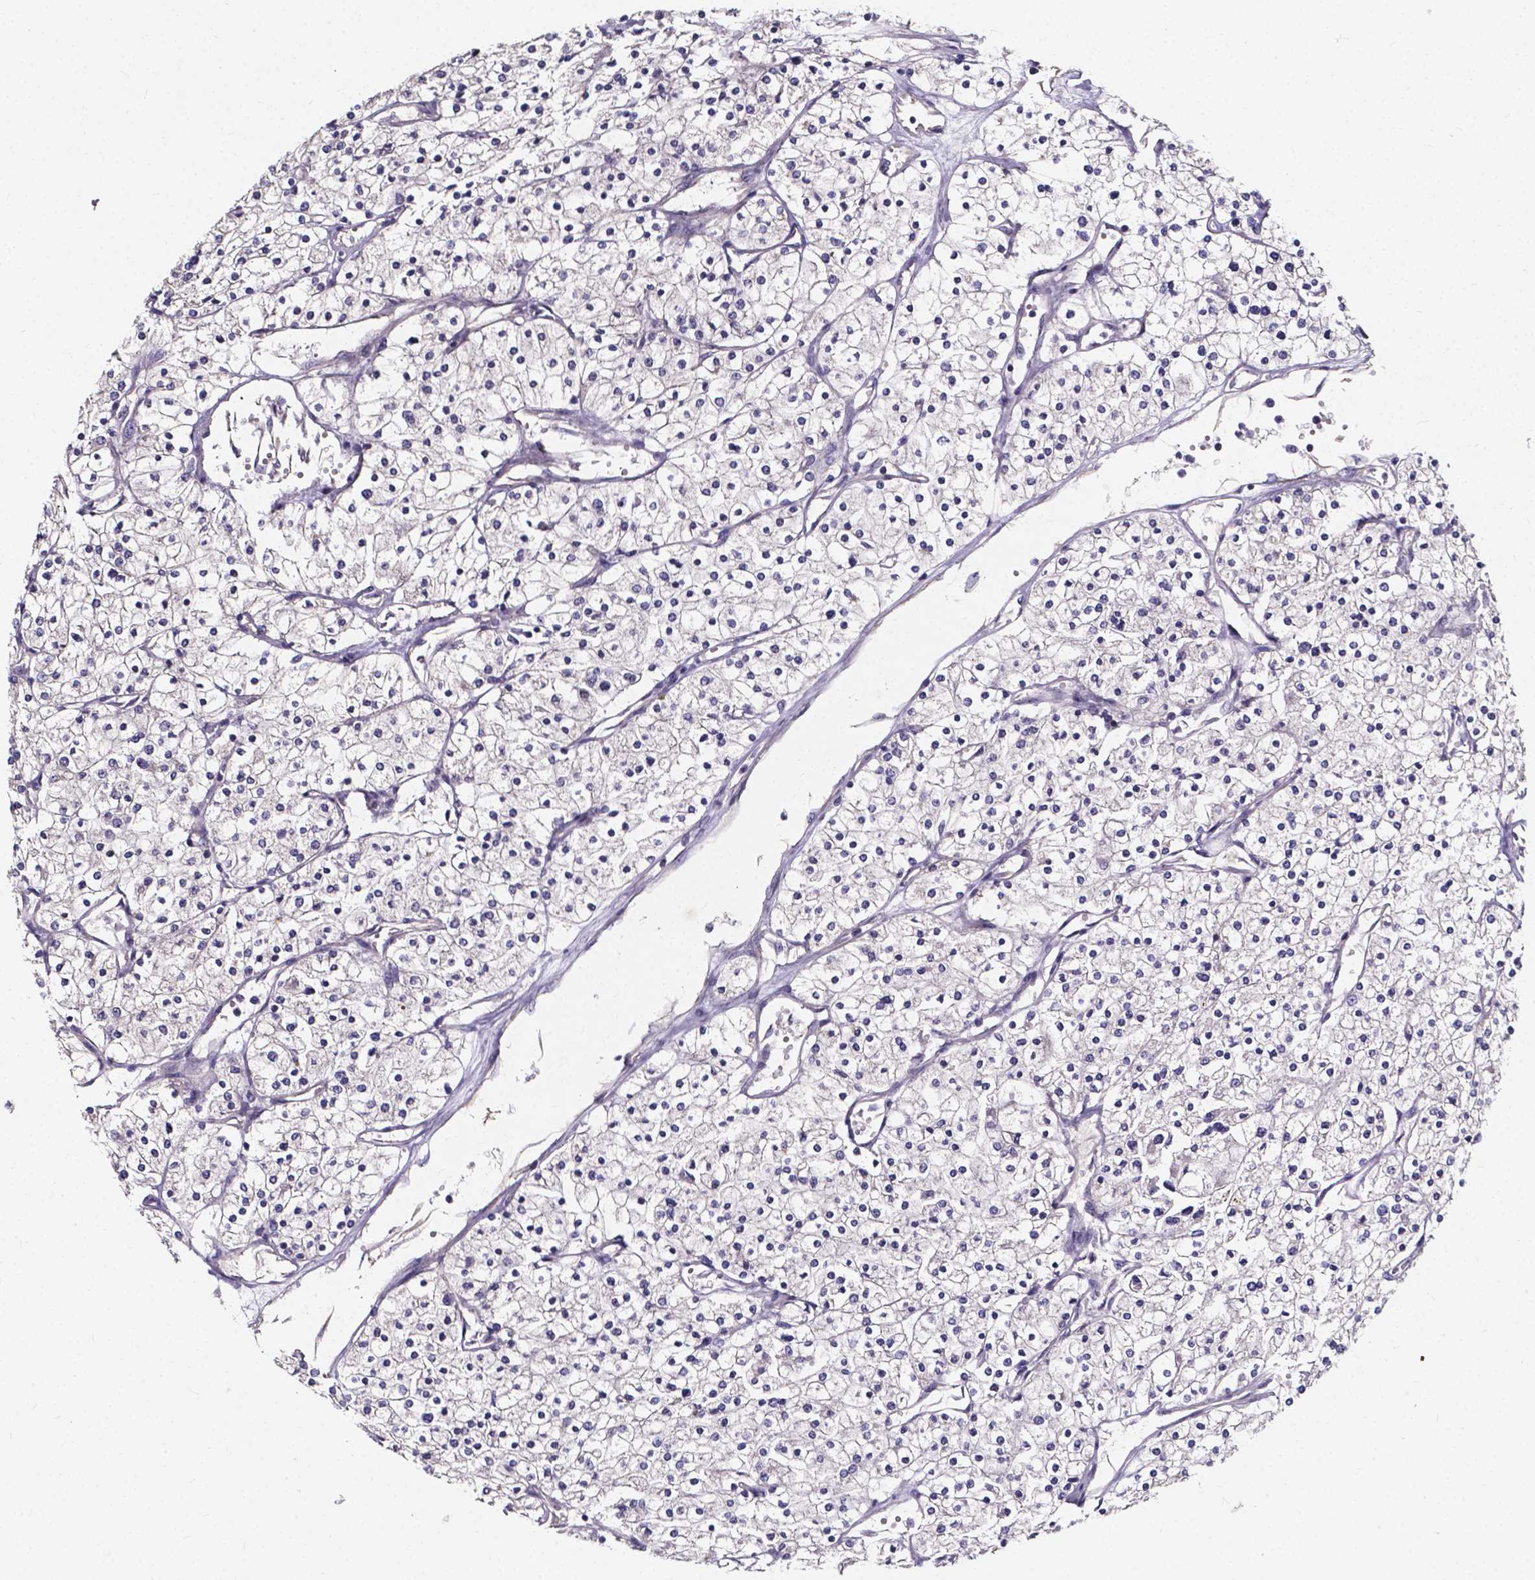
{"staining": {"intensity": "negative", "quantity": "none", "location": "none"}, "tissue": "renal cancer", "cell_type": "Tumor cells", "image_type": "cancer", "snomed": [{"axis": "morphology", "description": "Adenocarcinoma, NOS"}, {"axis": "topography", "description": "Kidney"}], "caption": "IHC of renal adenocarcinoma shows no positivity in tumor cells.", "gene": "THEMIS", "patient": {"sex": "male", "age": 80}}